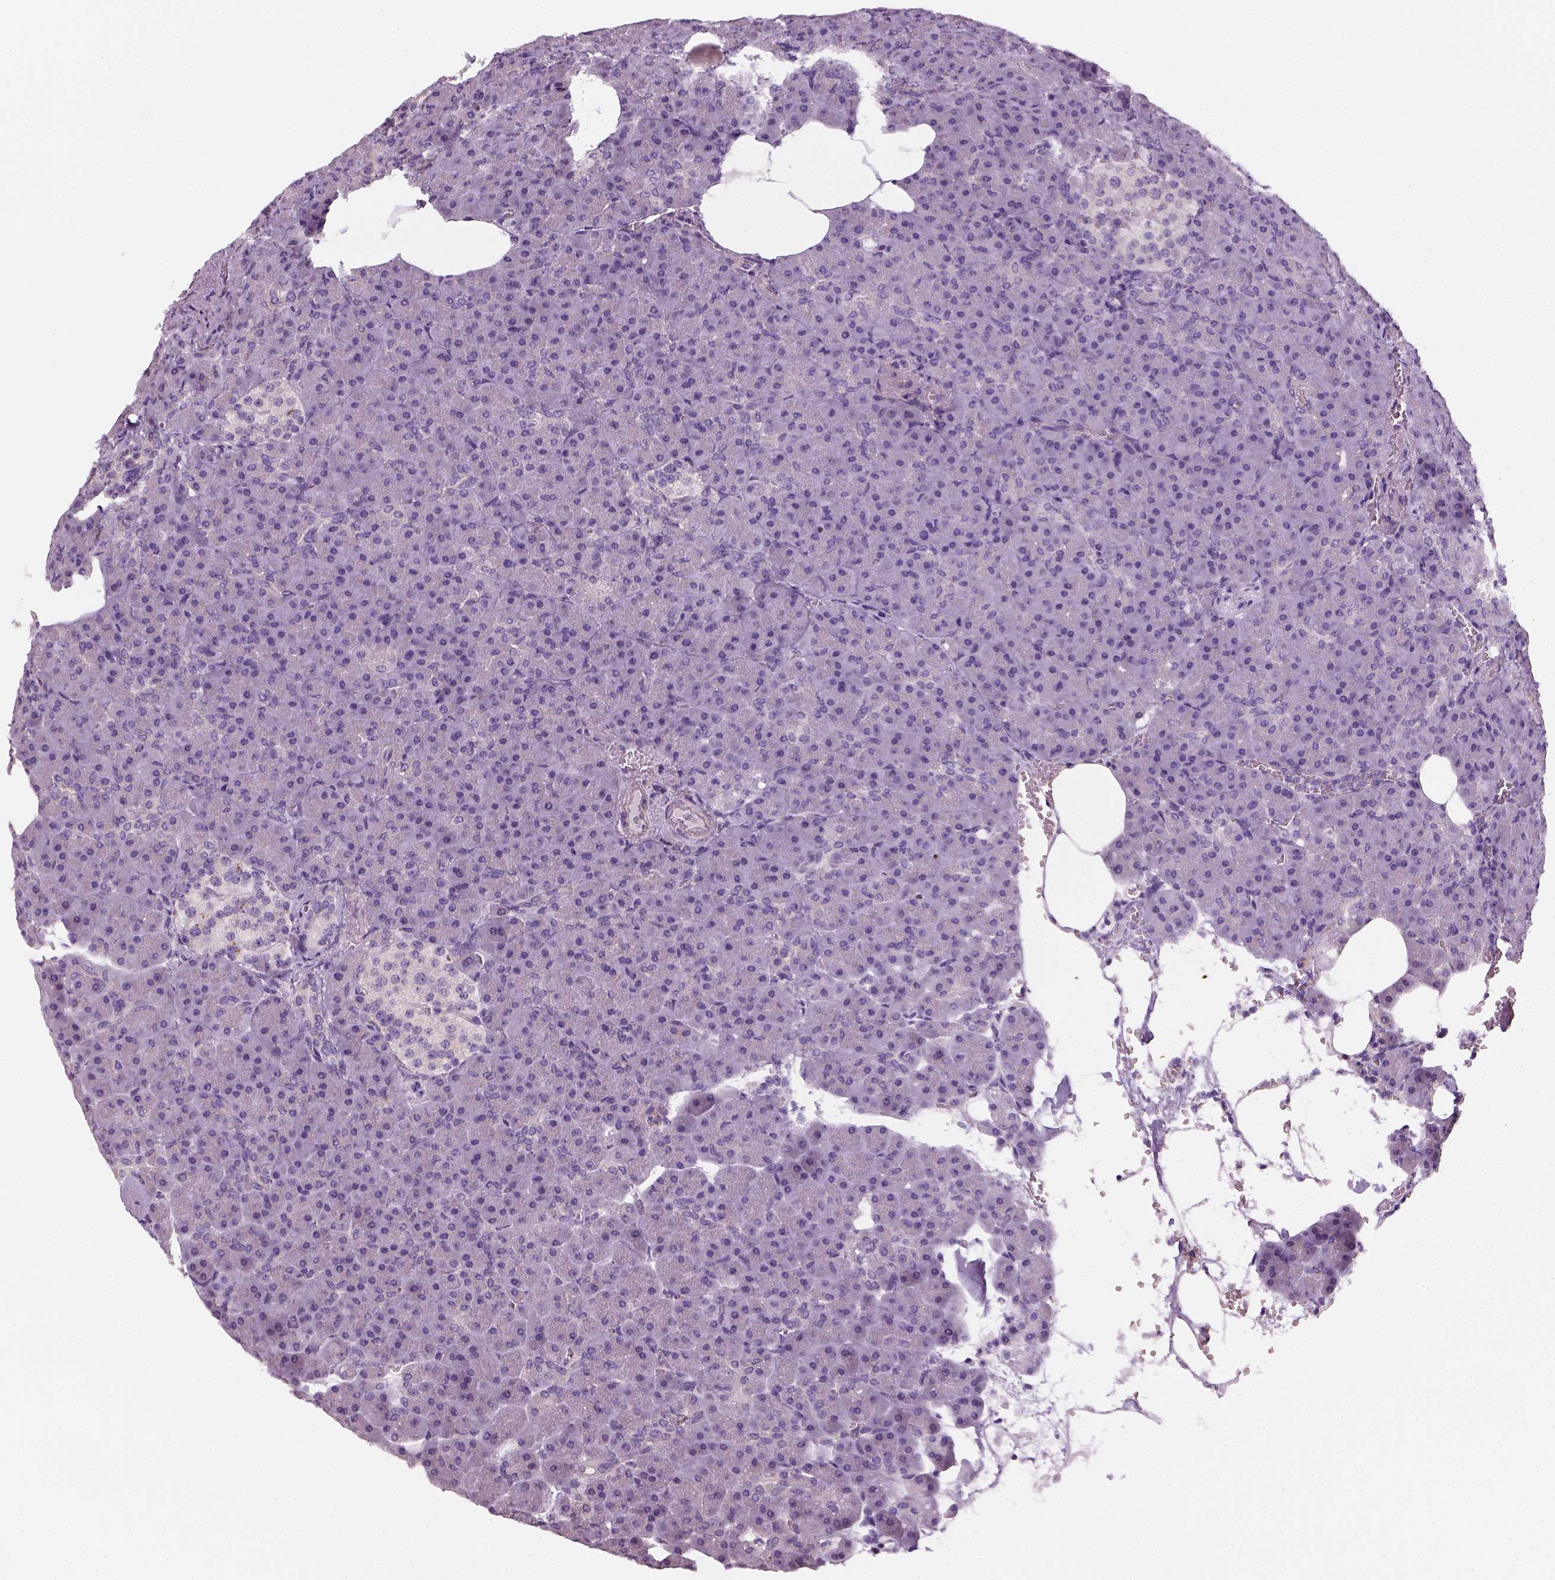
{"staining": {"intensity": "negative", "quantity": "none", "location": "none"}, "tissue": "pancreas", "cell_type": "Exocrine glandular cells", "image_type": "normal", "snomed": [{"axis": "morphology", "description": "Normal tissue, NOS"}, {"axis": "topography", "description": "Pancreas"}], "caption": "DAB (3,3'-diaminobenzidine) immunohistochemical staining of unremarkable pancreas demonstrates no significant staining in exocrine glandular cells.", "gene": "ELOVL3", "patient": {"sex": "female", "age": 74}}